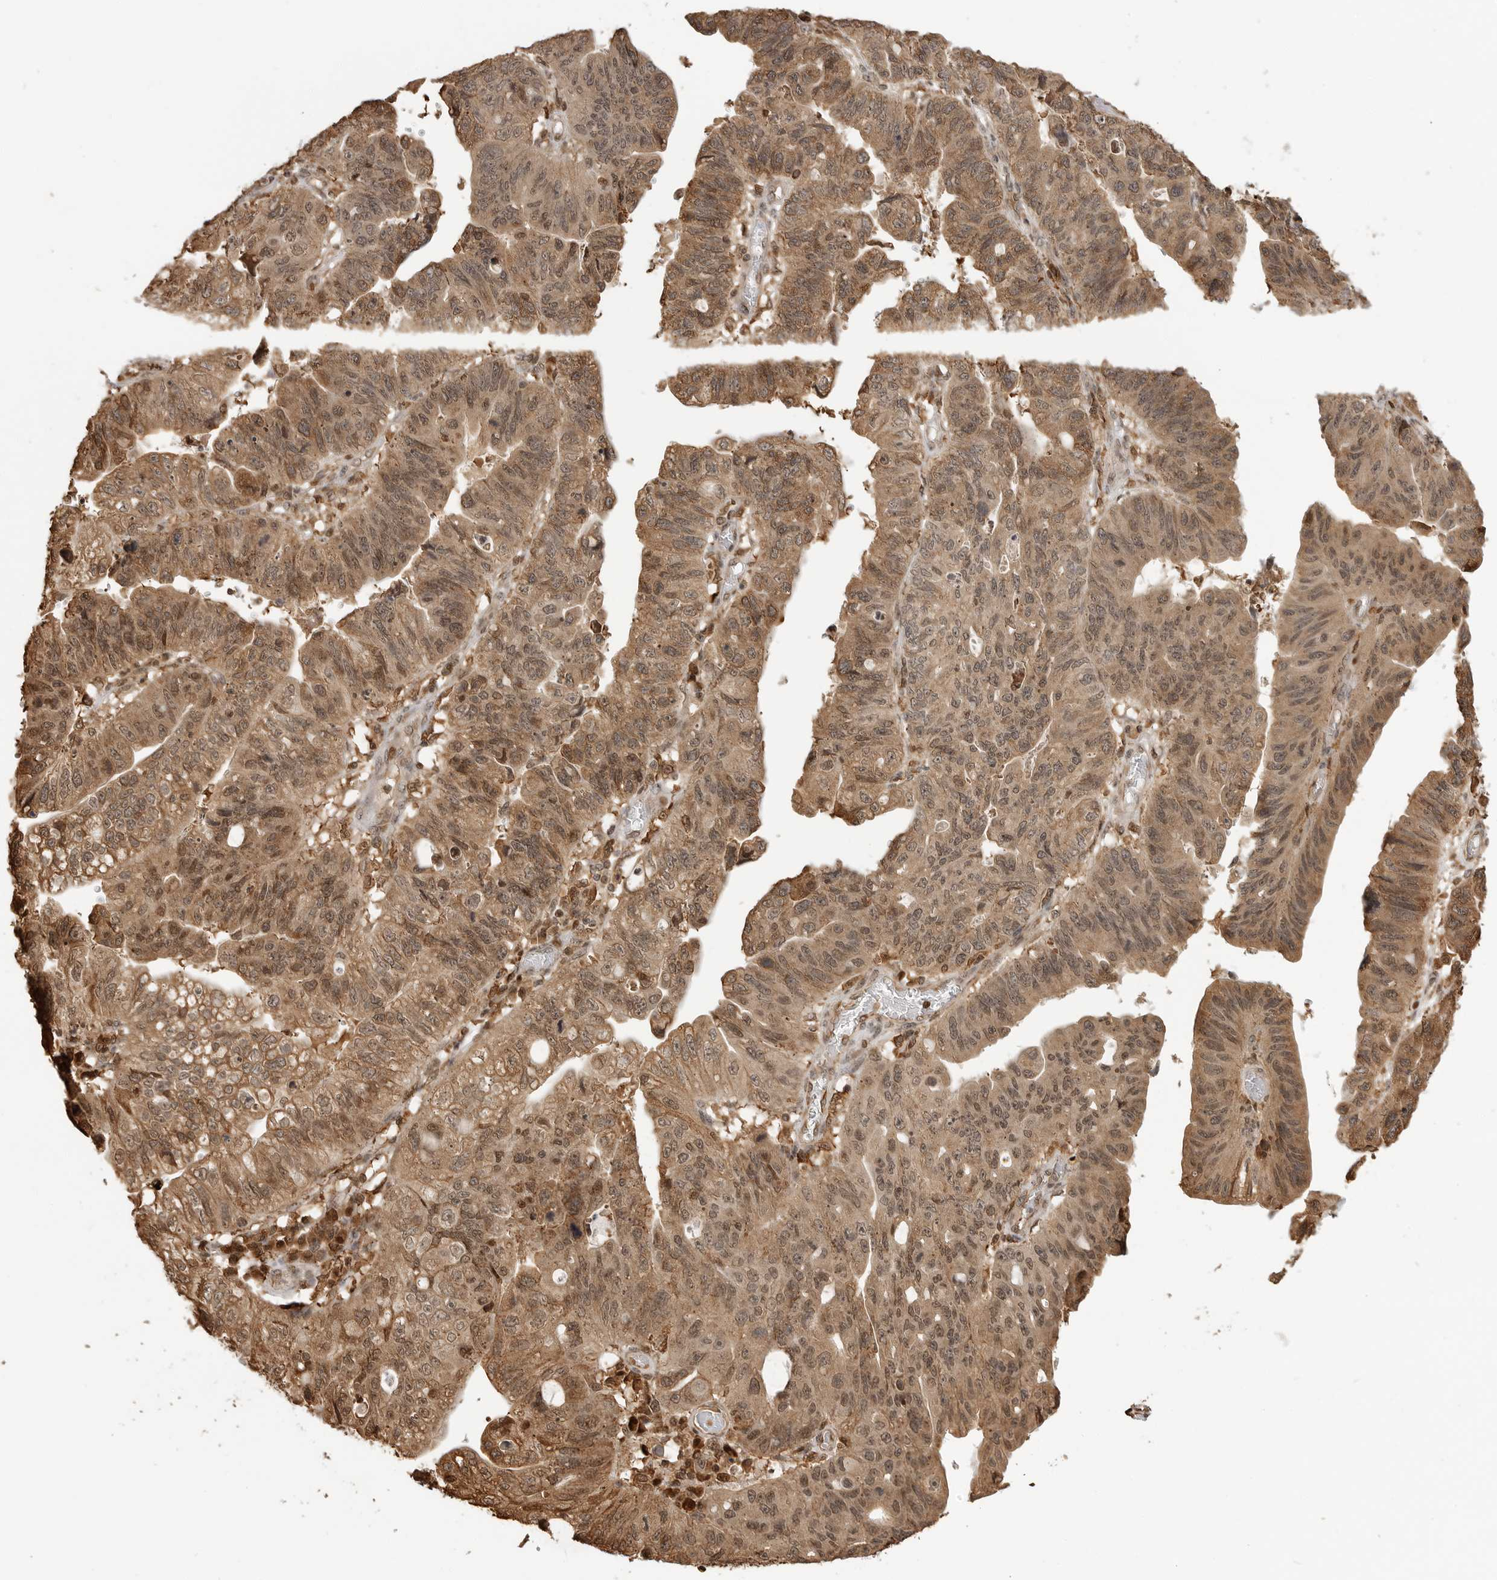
{"staining": {"intensity": "moderate", "quantity": ">75%", "location": "cytoplasmic/membranous,nuclear"}, "tissue": "stomach cancer", "cell_type": "Tumor cells", "image_type": "cancer", "snomed": [{"axis": "morphology", "description": "Adenocarcinoma, NOS"}, {"axis": "topography", "description": "Stomach"}], "caption": "Stomach cancer tissue displays moderate cytoplasmic/membranous and nuclear expression in approximately >75% of tumor cells, visualized by immunohistochemistry. (DAB IHC with brightfield microscopy, high magnification).", "gene": "BMP2K", "patient": {"sex": "male", "age": 59}}